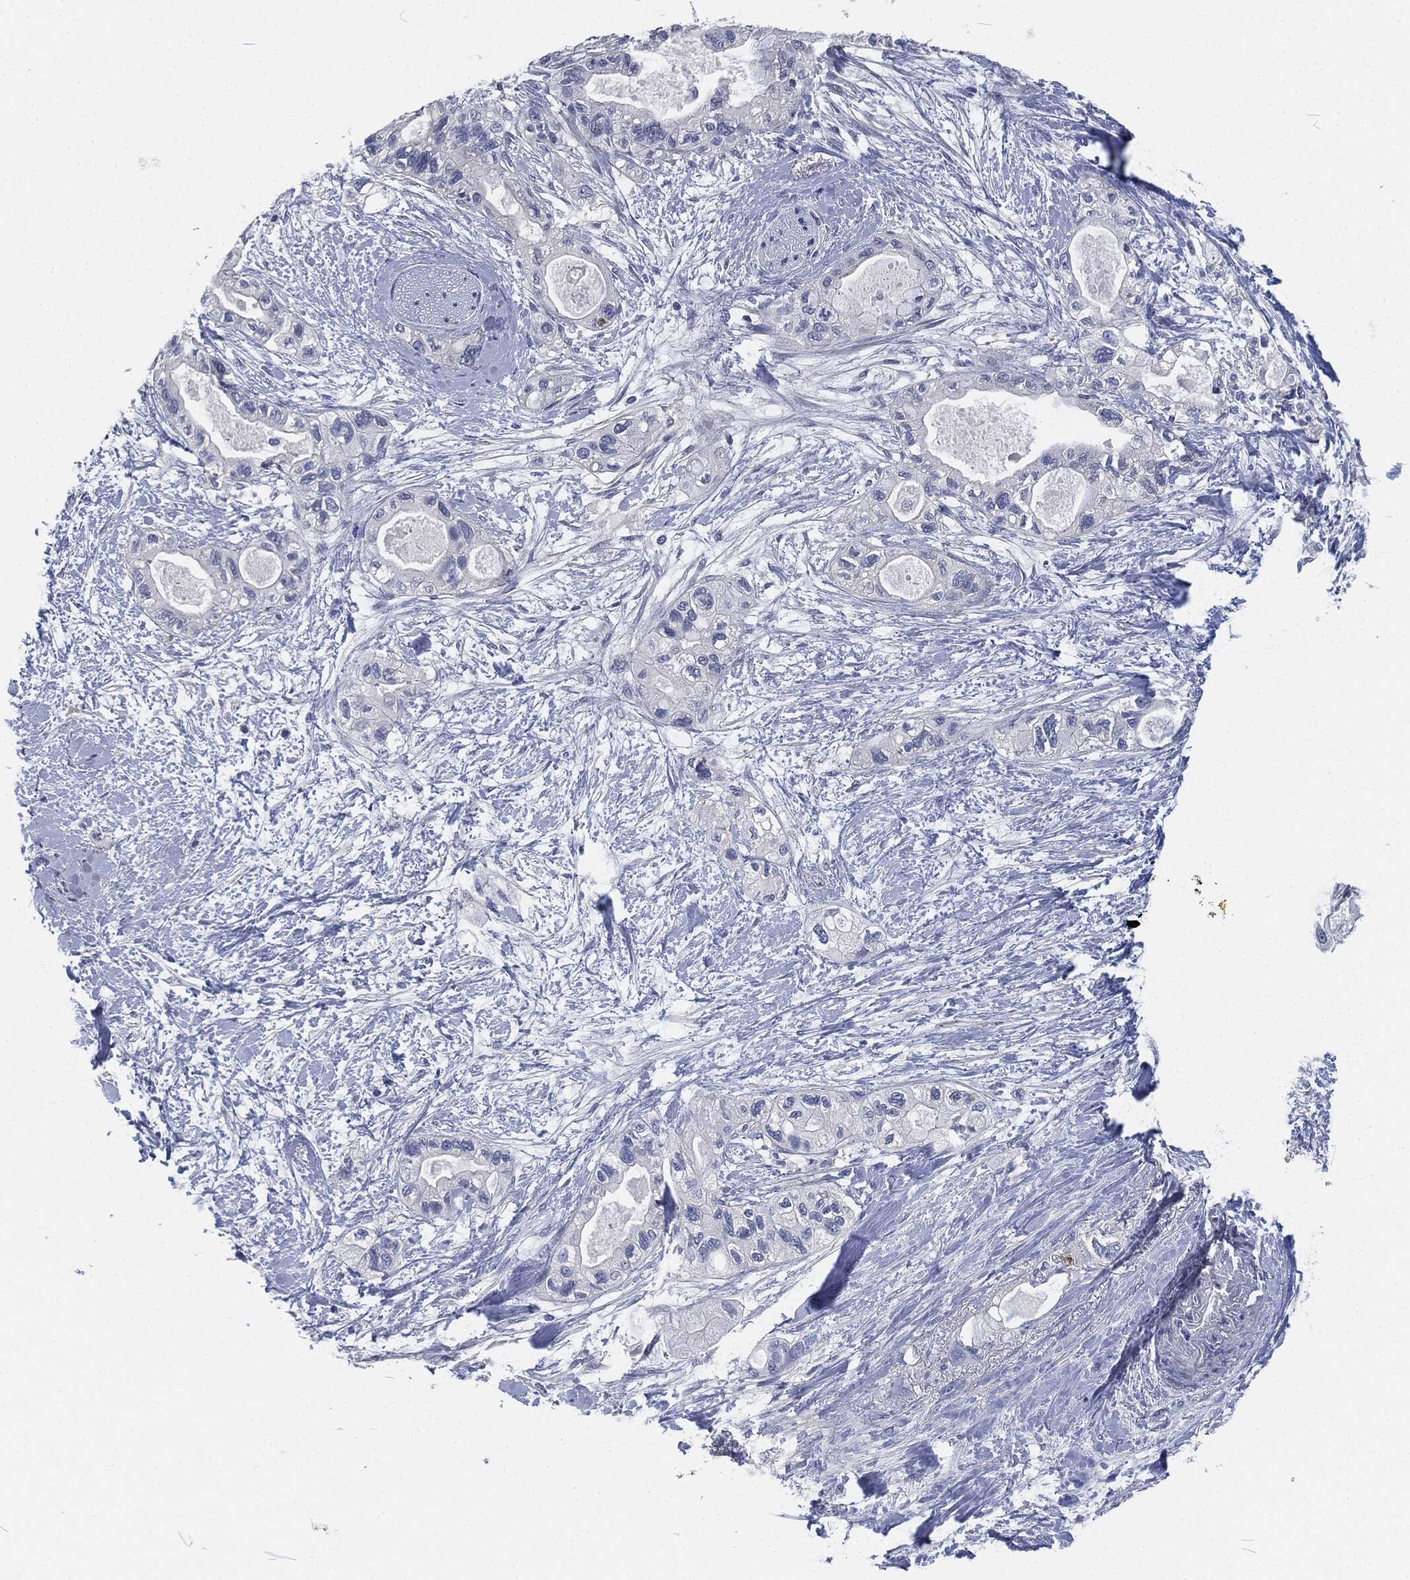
{"staining": {"intensity": "negative", "quantity": "none", "location": "none"}, "tissue": "pancreatic cancer", "cell_type": "Tumor cells", "image_type": "cancer", "snomed": [{"axis": "morphology", "description": "Adenocarcinoma, NOS"}, {"axis": "topography", "description": "Pancreas"}], "caption": "High magnification brightfield microscopy of pancreatic adenocarcinoma stained with DAB (3,3'-diaminobenzidine) (brown) and counterstained with hematoxylin (blue): tumor cells show no significant positivity.", "gene": "MPO", "patient": {"sex": "female", "age": 56}}